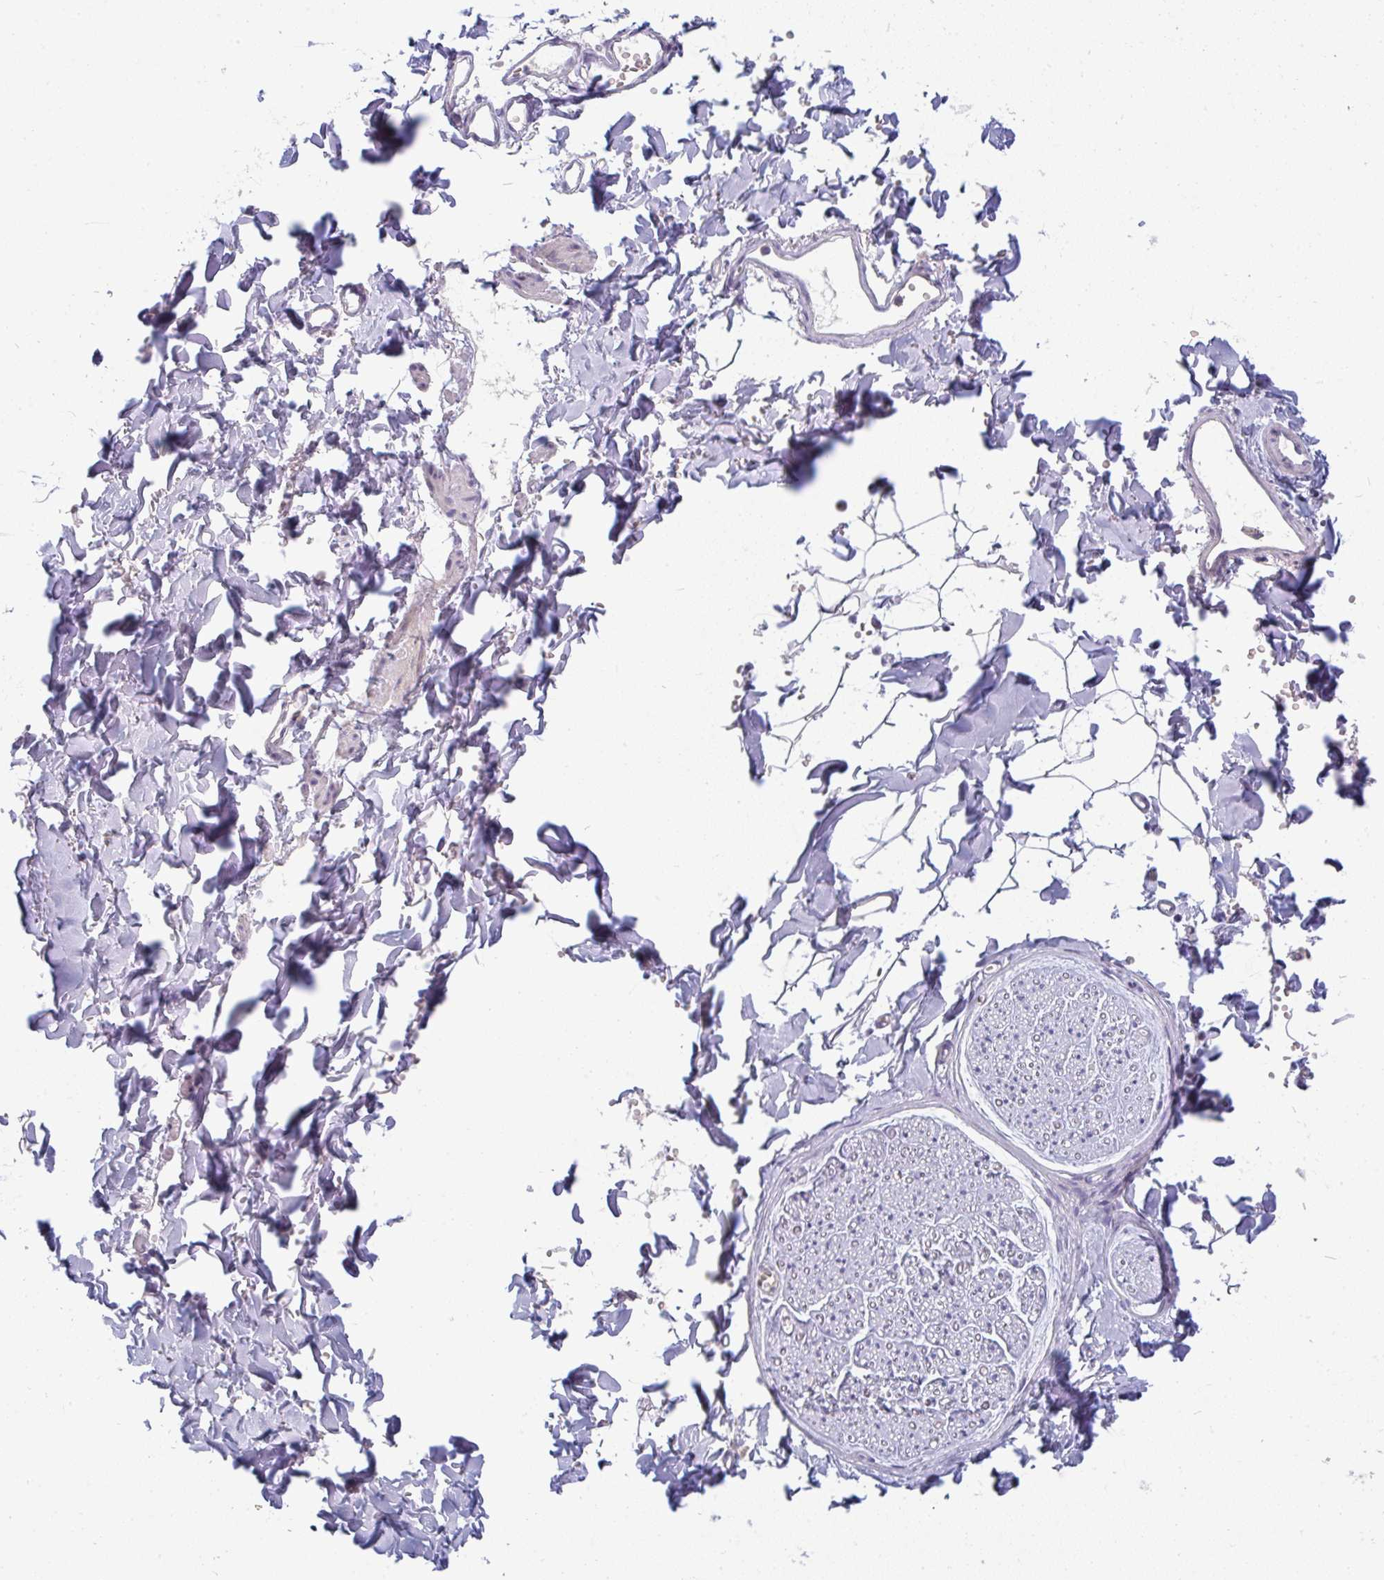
{"staining": {"intensity": "negative", "quantity": "none", "location": "none"}, "tissue": "adipose tissue", "cell_type": "Adipocytes", "image_type": "normal", "snomed": [{"axis": "morphology", "description": "Normal tissue, NOS"}, {"axis": "topography", "description": "Cartilage tissue"}, {"axis": "topography", "description": "Bronchus"}, {"axis": "topography", "description": "Peripheral nerve tissue"}], "caption": "The image shows no staining of adipocytes in unremarkable adipose tissue. (DAB immunohistochemistry visualized using brightfield microscopy, high magnification).", "gene": "PPFIA4", "patient": {"sex": "female", "age": 59}}